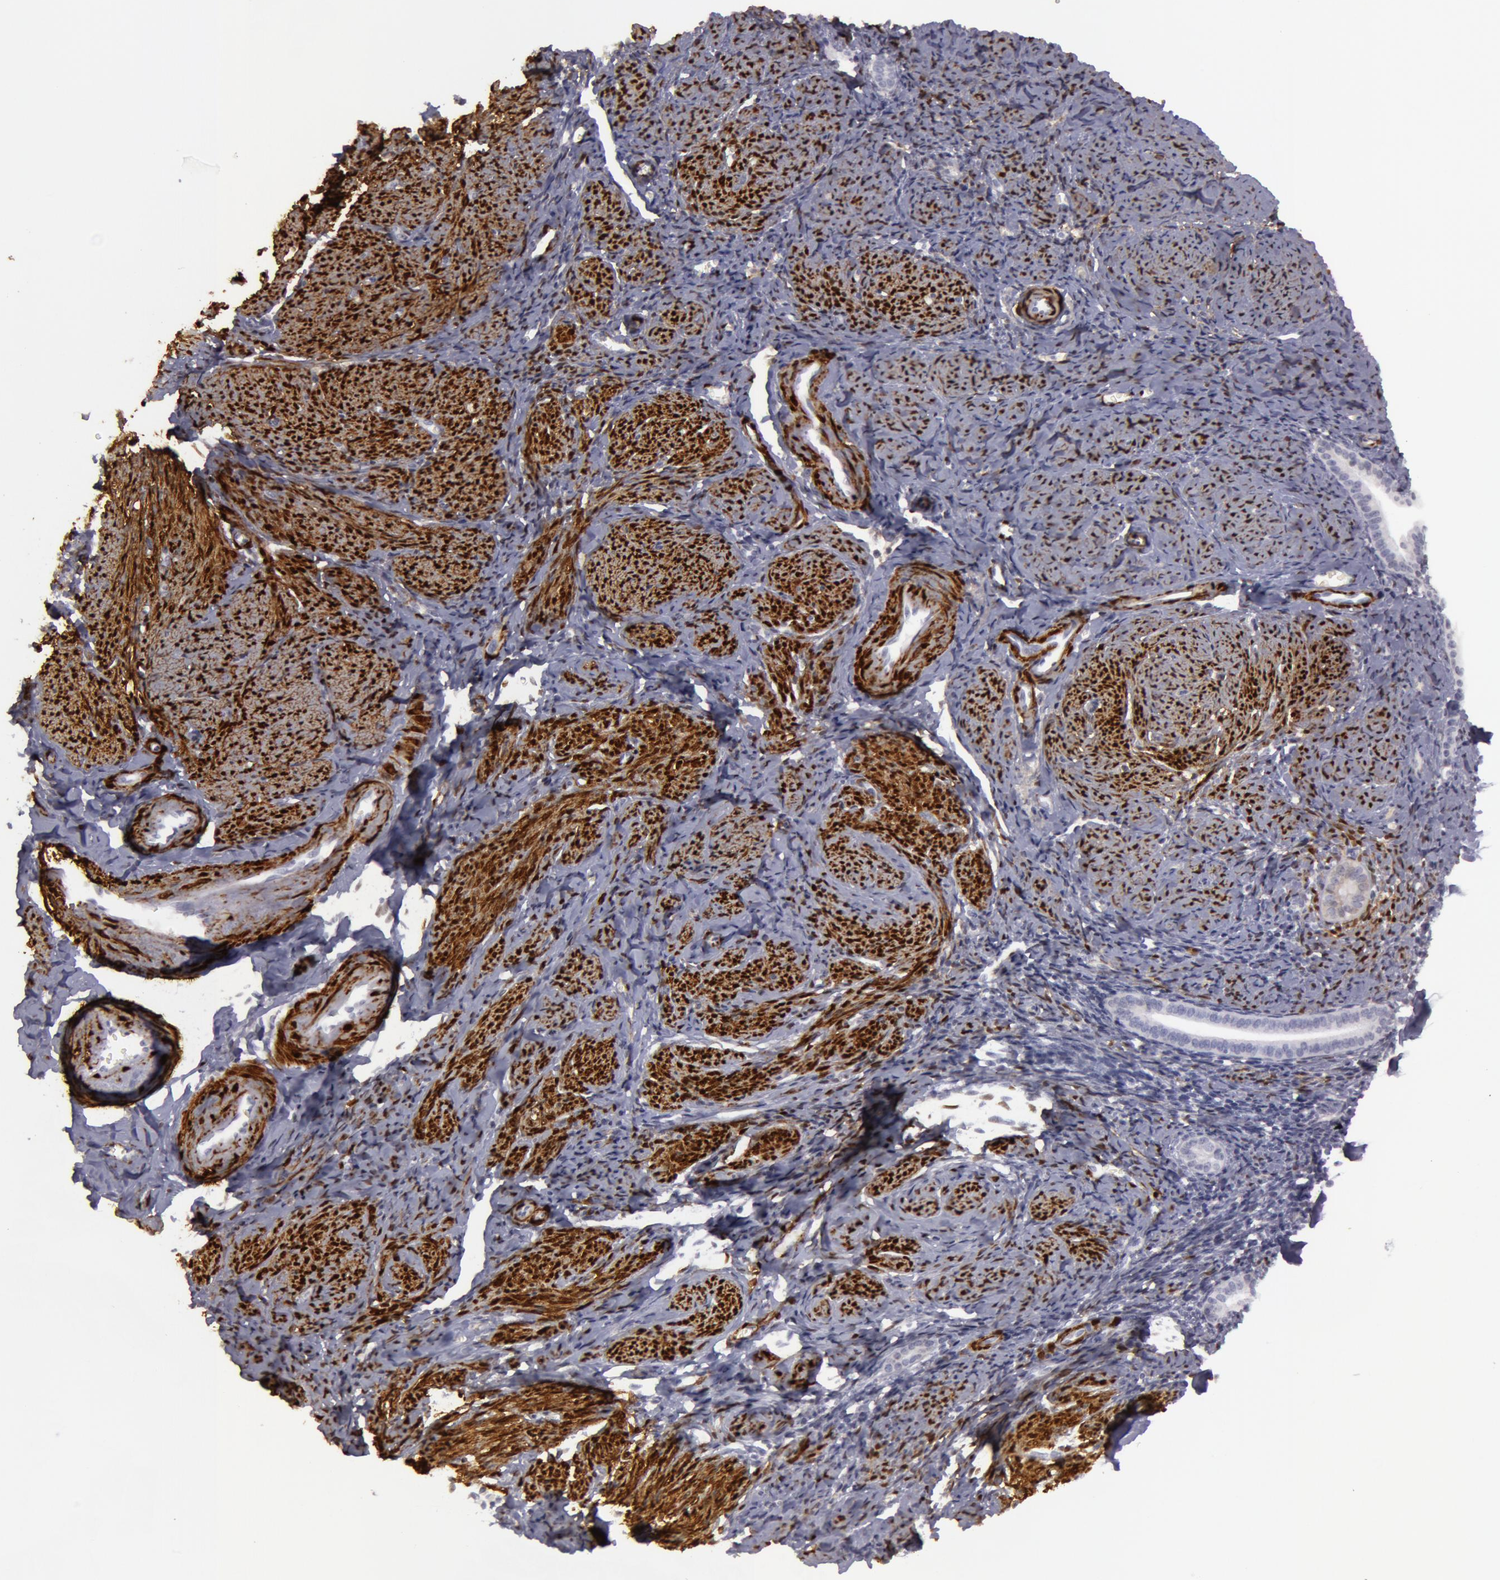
{"staining": {"intensity": "negative", "quantity": "none", "location": "none"}, "tissue": "endometrium", "cell_type": "Cells in endometrial stroma", "image_type": "normal", "snomed": [{"axis": "morphology", "description": "Normal tissue, NOS"}, {"axis": "morphology", "description": "Neoplasm, benign, NOS"}, {"axis": "topography", "description": "Uterus"}], "caption": "DAB (3,3'-diaminobenzidine) immunohistochemical staining of unremarkable human endometrium exhibits no significant positivity in cells in endometrial stroma. The staining was performed using DAB to visualize the protein expression in brown, while the nuclei were stained in blue with hematoxylin (Magnification: 20x).", "gene": "TAGLN", "patient": {"sex": "female", "age": 55}}